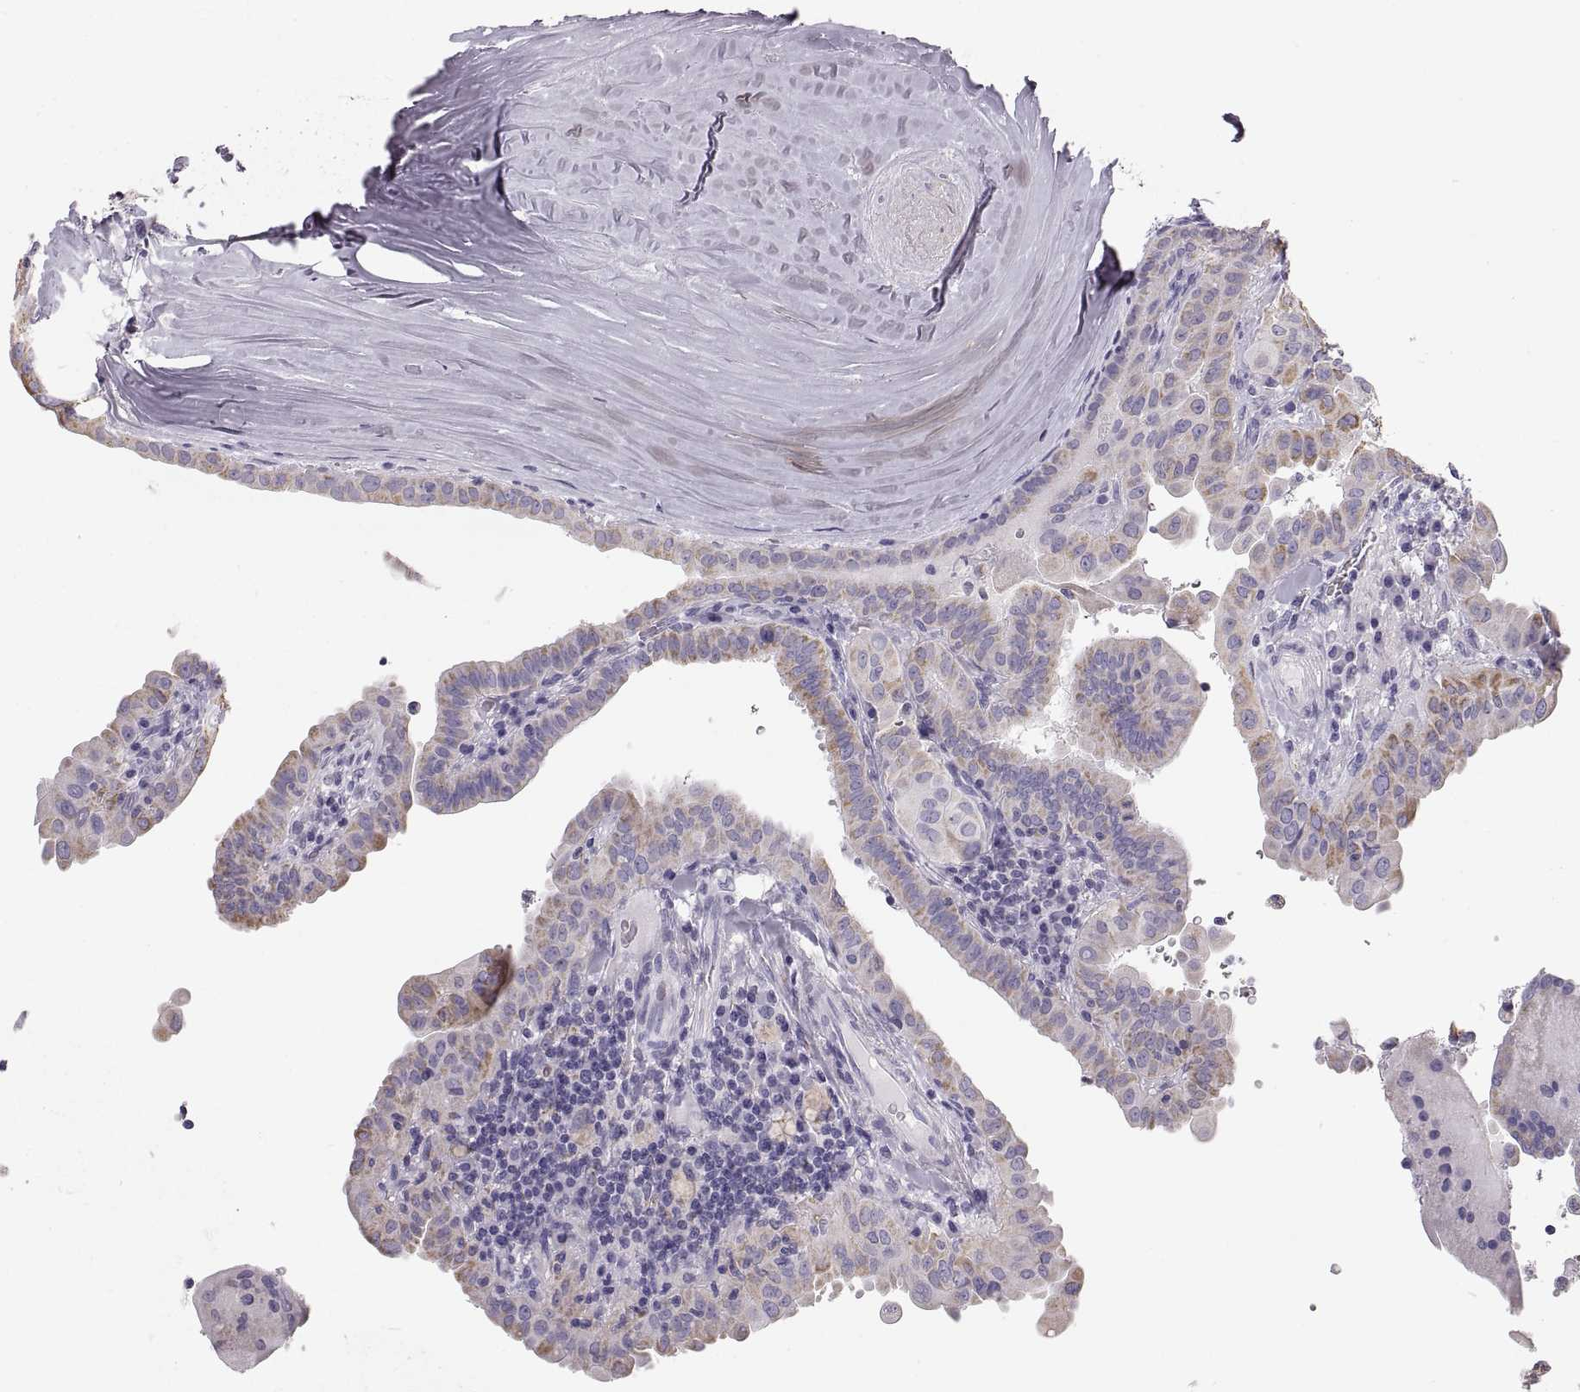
{"staining": {"intensity": "moderate", "quantity": "25%-75%", "location": "cytoplasmic/membranous"}, "tissue": "thyroid cancer", "cell_type": "Tumor cells", "image_type": "cancer", "snomed": [{"axis": "morphology", "description": "Papillary adenocarcinoma, NOS"}, {"axis": "topography", "description": "Thyroid gland"}], "caption": "IHC image of thyroid cancer (papillary adenocarcinoma) stained for a protein (brown), which reveals medium levels of moderate cytoplasmic/membranous expression in approximately 25%-75% of tumor cells.", "gene": "COL9A3", "patient": {"sex": "female", "age": 37}}